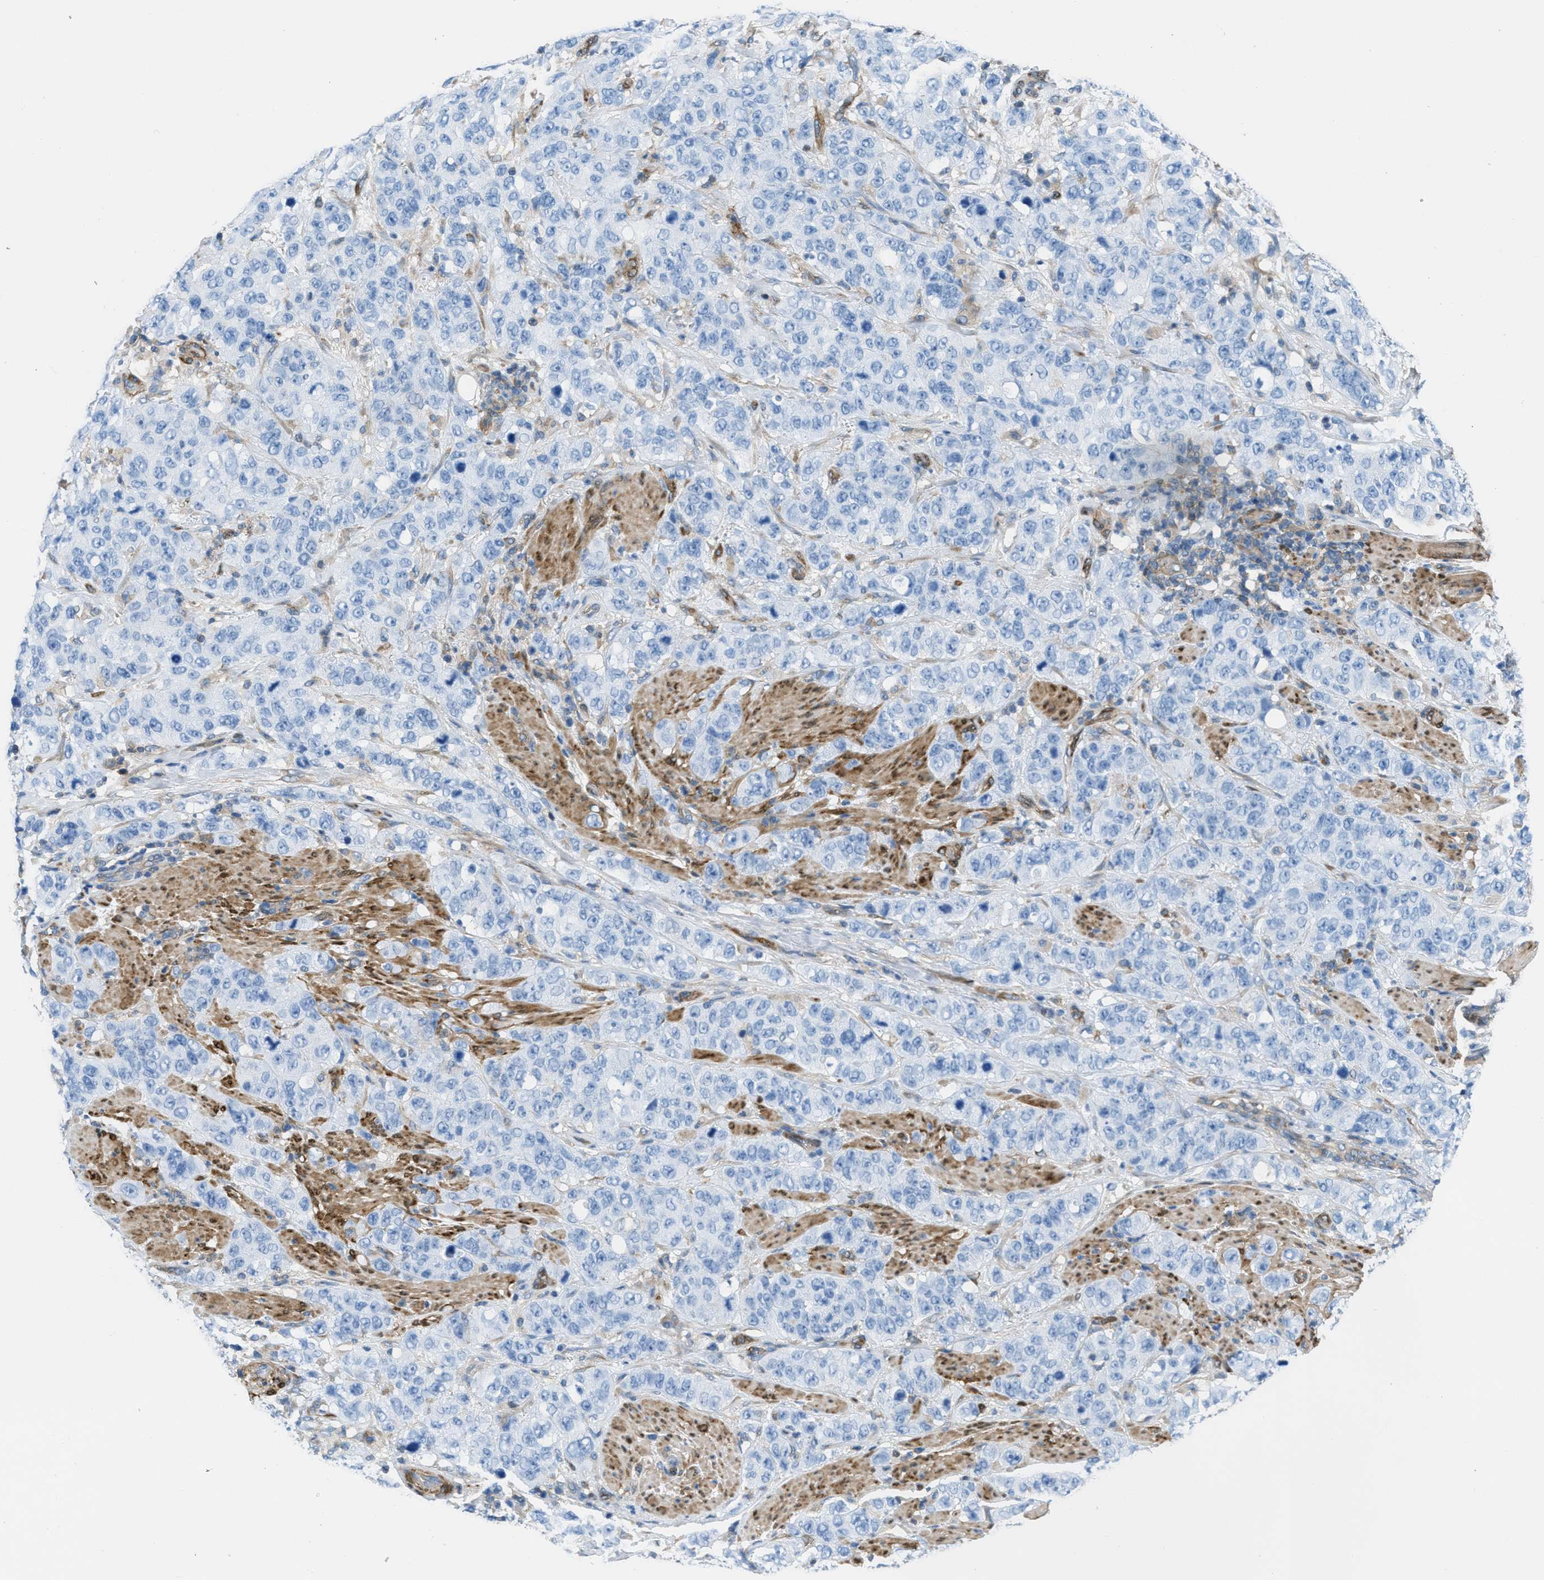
{"staining": {"intensity": "negative", "quantity": "none", "location": "none"}, "tissue": "stomach cancer", "cell_type": "Tumor cells", "image_type": "cancer", "snomed": [{"axis": "morphology", "description": "Adenocarcinoma, NOS"}, {"axis": "topography", "description": "Stomach"}], "caption": "Tumor cells show no significant positivity in stomach cancer.", "gene": "MAPRE2", "patient": {"sex": "male", "age": 48}}